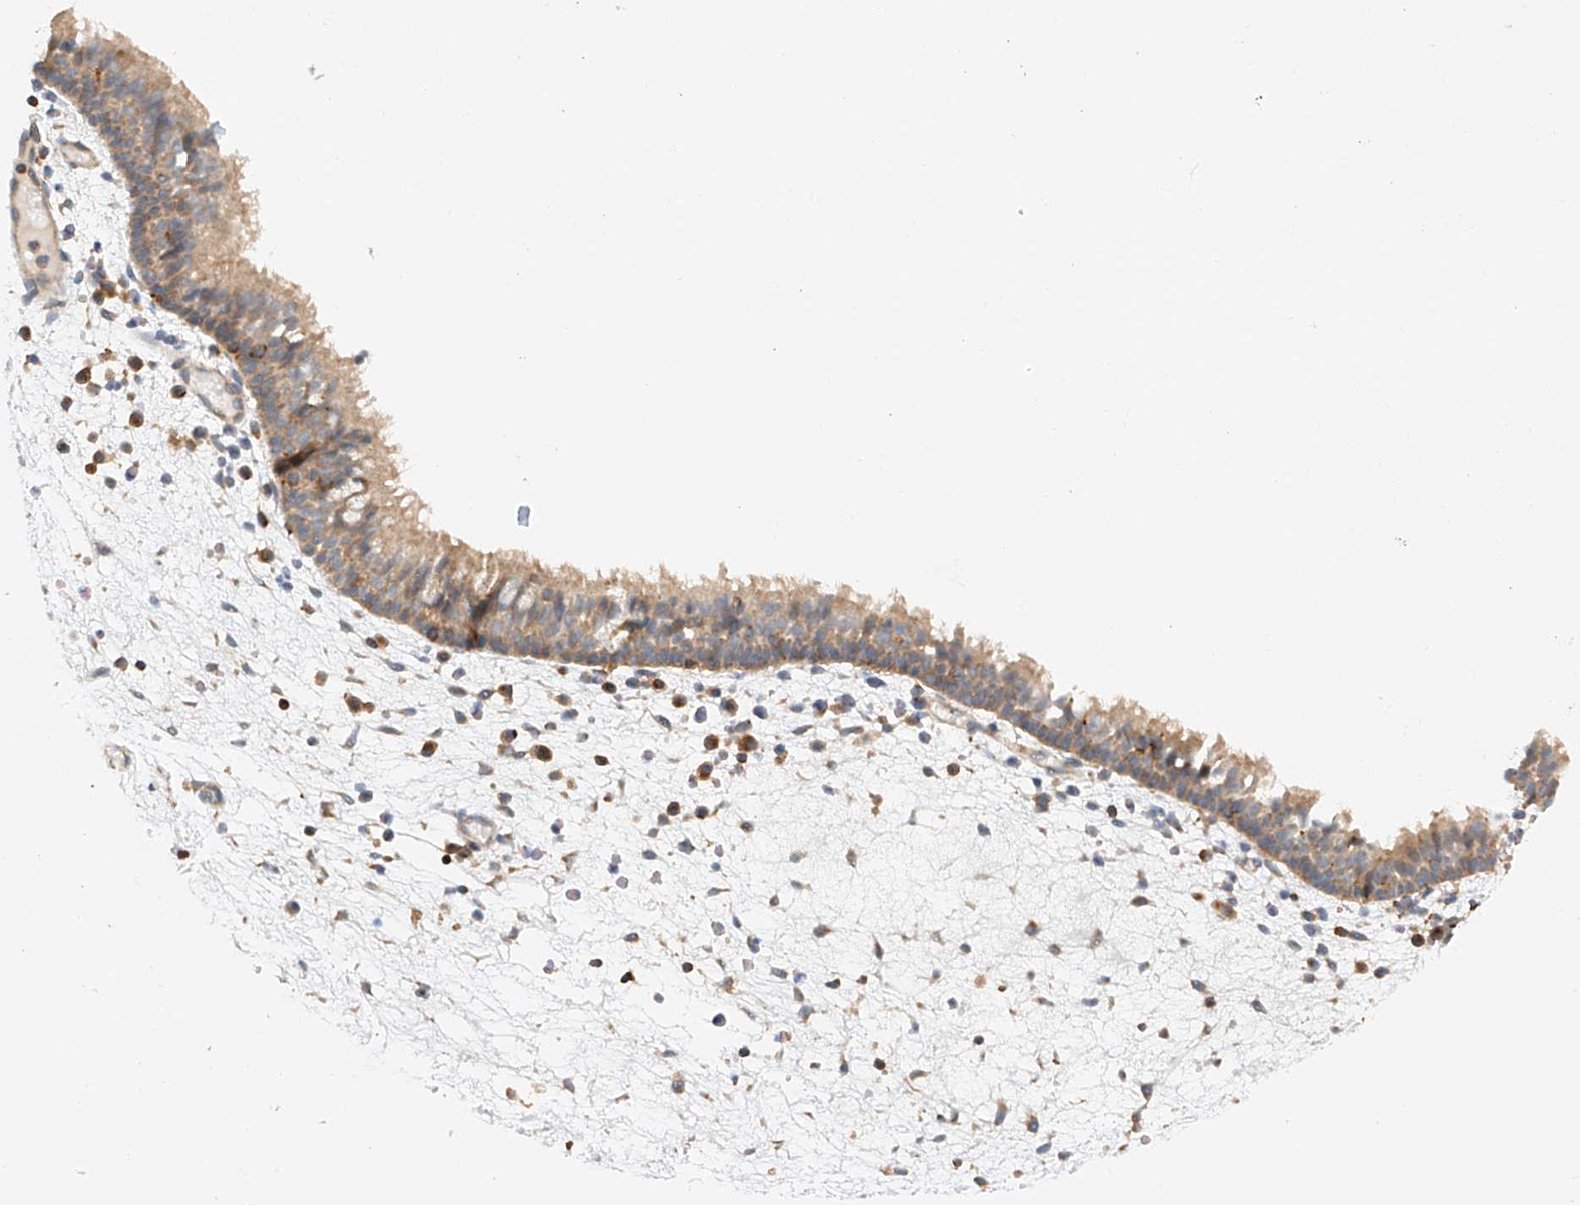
{"staining": {"intensity": "weak", "quantity": ">75%", "location": "cytoplasmic/membranous"}, "tissue": "nasopharynx", "cell_type": "Respiratory epithelial cells", "image_type": "normal", "snomed": [{"axis": "morphology", "description": "Normal tissue, NOS"}, {"axis": "morphology", "description": "Inflammation, NOS"}, {"axis": "morphology", "description": "Malignant melanoma, Metastatic site"}, {"axis": "topography", "description": "Nasopharynx"}], "caption": "Respiratory epithelial cells demonstrate low levels of weak cytoplasmic/membranous positivity in about >75% of cells in benign nasopharynx. (IHC, brightfield microscopy, high magnification).", "gene": "MFN2", "patient": {"sex": "male", "age": 70}}